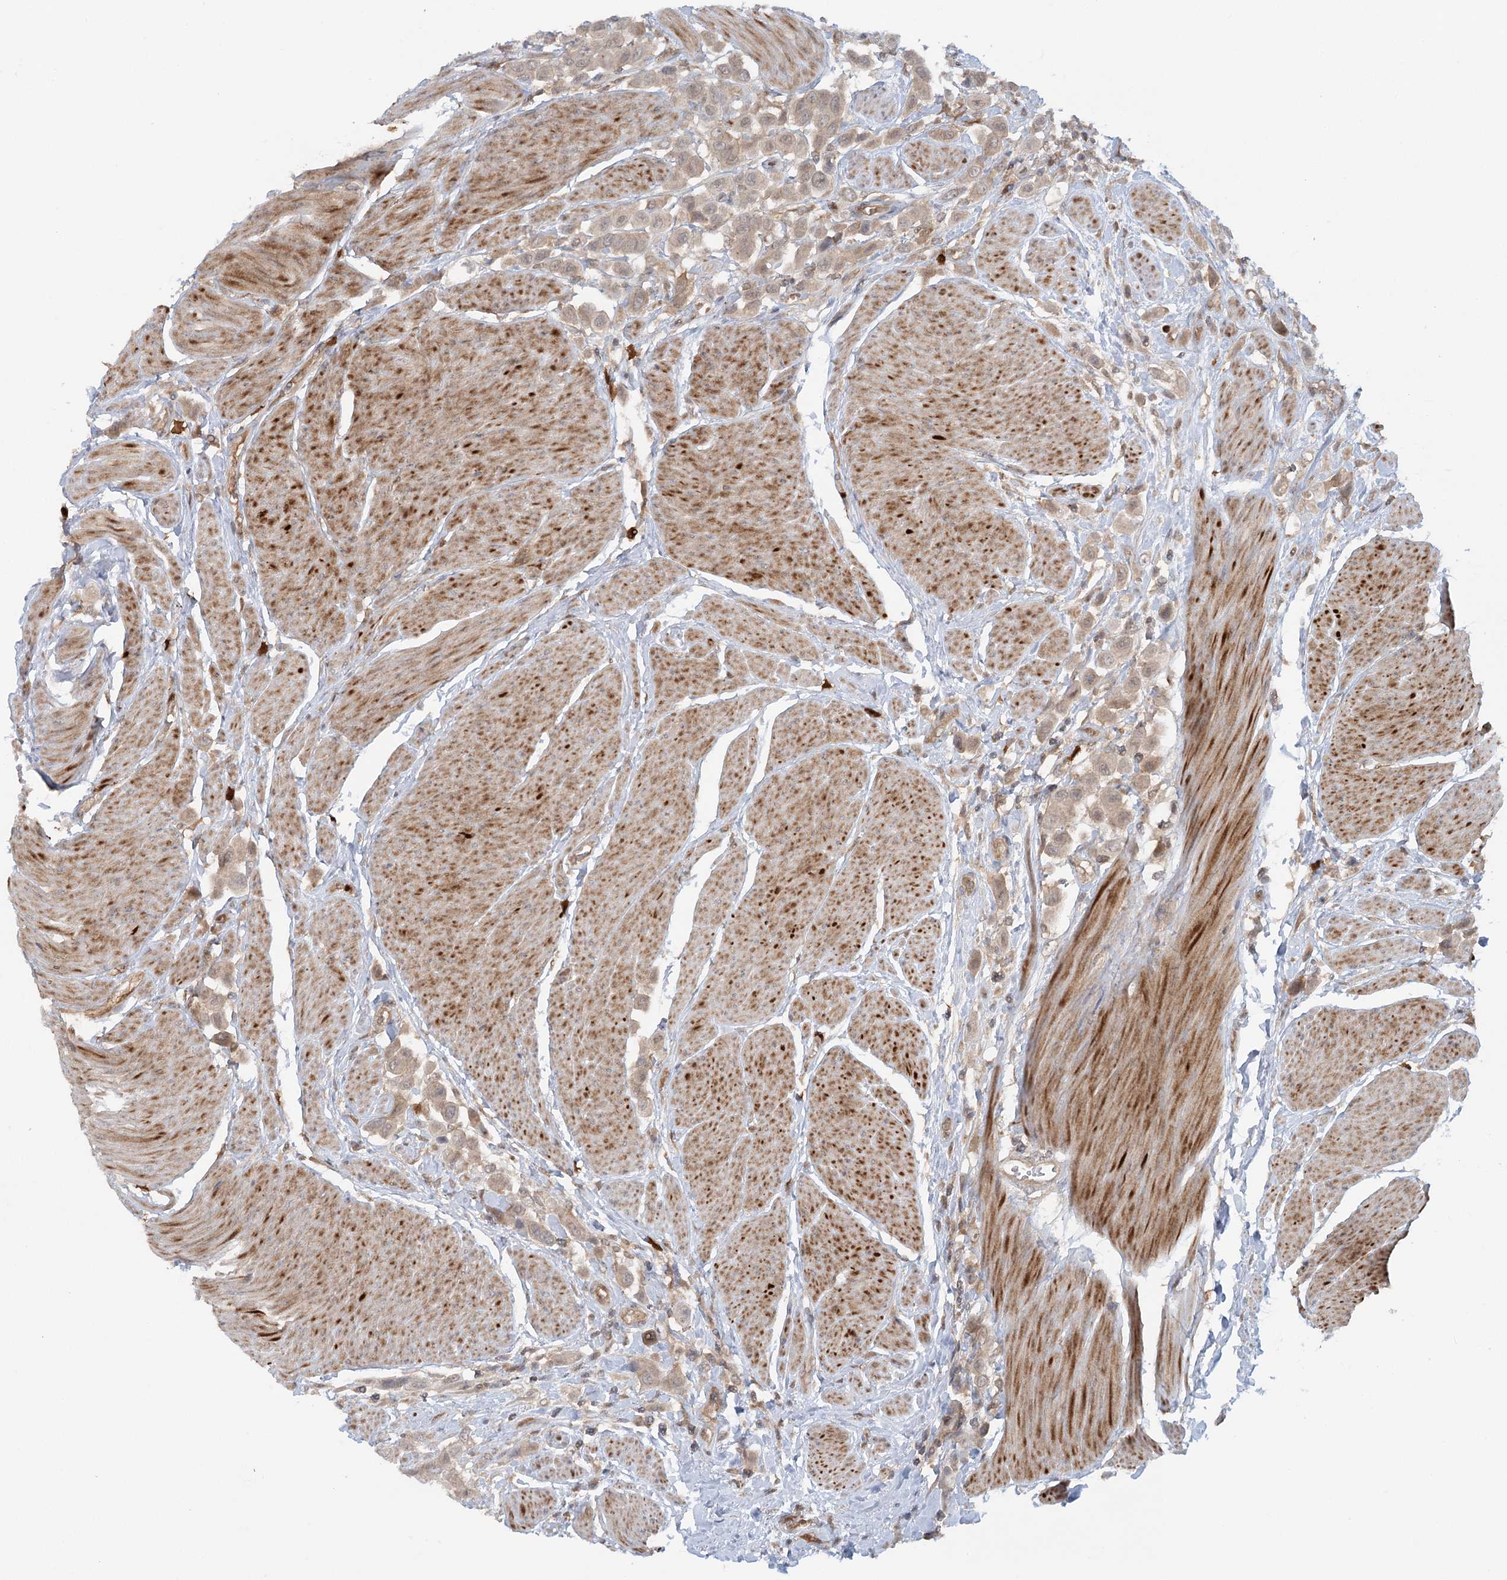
{"staining": {"intensity": "weak", "quantity": ">75%", "location": "cytoplasmic/membranous,nuclear"}, "tissue": "urothelial cancer", "cell_type": "Tumor cells", "image_type": "cancer", "snomed": [{"axis": "morphology", "description": "Urothelial carcinoma, High grade"}, {"axis": "topography", "description": "Urinary bladder"}], "caption": "A brown stain shows weak cytoplasmic/membranous and nuclear expression of a protein in human urothelial cancer tumor cells.", "gene": "GBE1", "patient": {"sex": "male", "age": 50}}